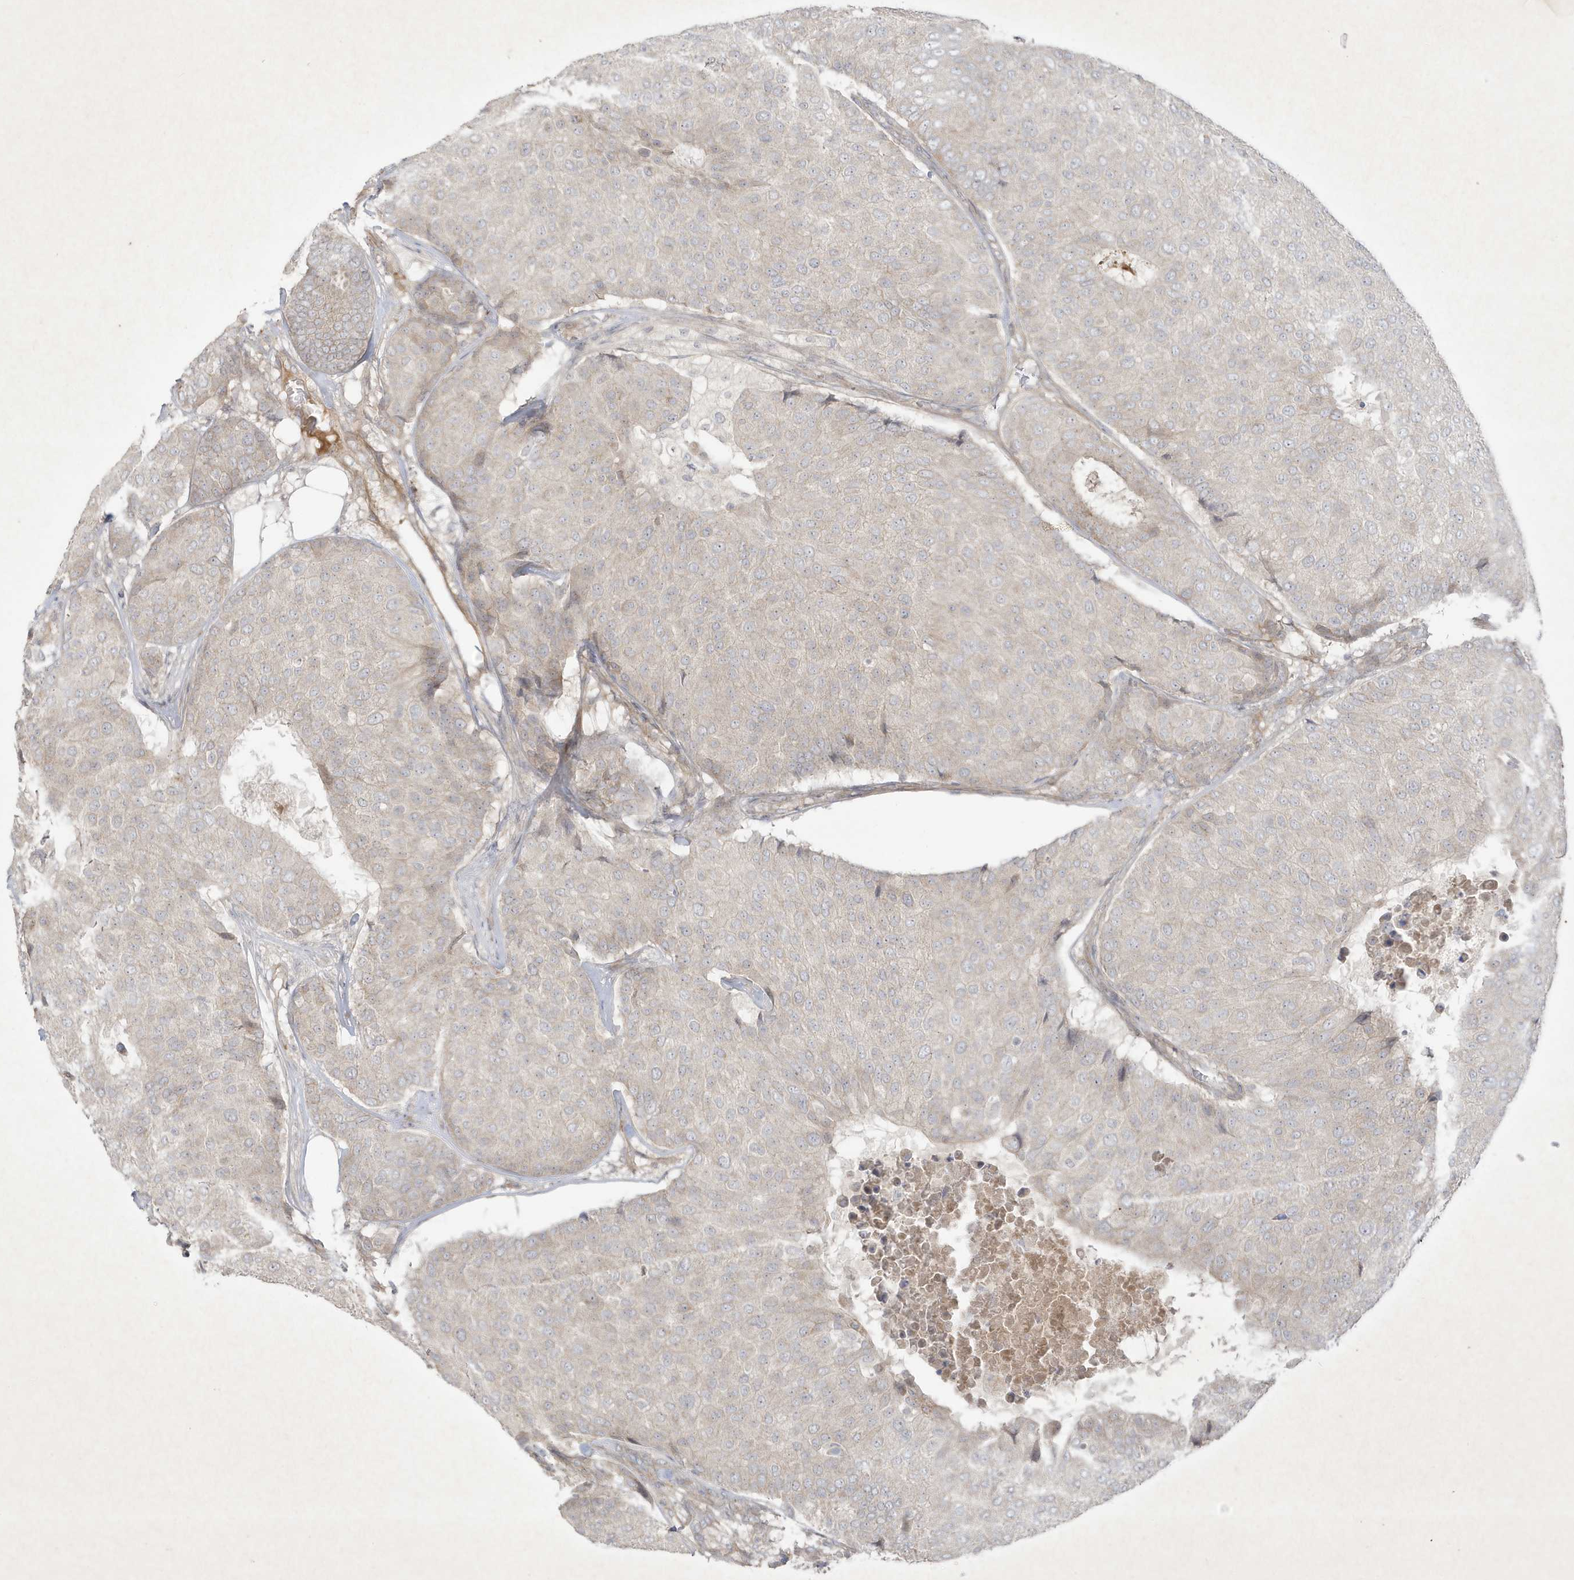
{"staining": {"intensity": "negative", "quantity": "none", "location": "none"}, "tissue": "breast cancer", "cell_type": "Tumor cells", "image_type": "cancer", "snomed": [{"axis": "morphology", "description": "Duct carcinoma"}, {"axis": "topography", "description": "Breast"}], "caption": "Photomicrograph shows no protein expression in tumor cells of breast cancer tissue. (Brightfield microscopy of DAB (3,3'-diaminobenzidine) IHC at high magnification).", "gene": "FAM83C", "patient": {"sex": "female", "age": 75}}